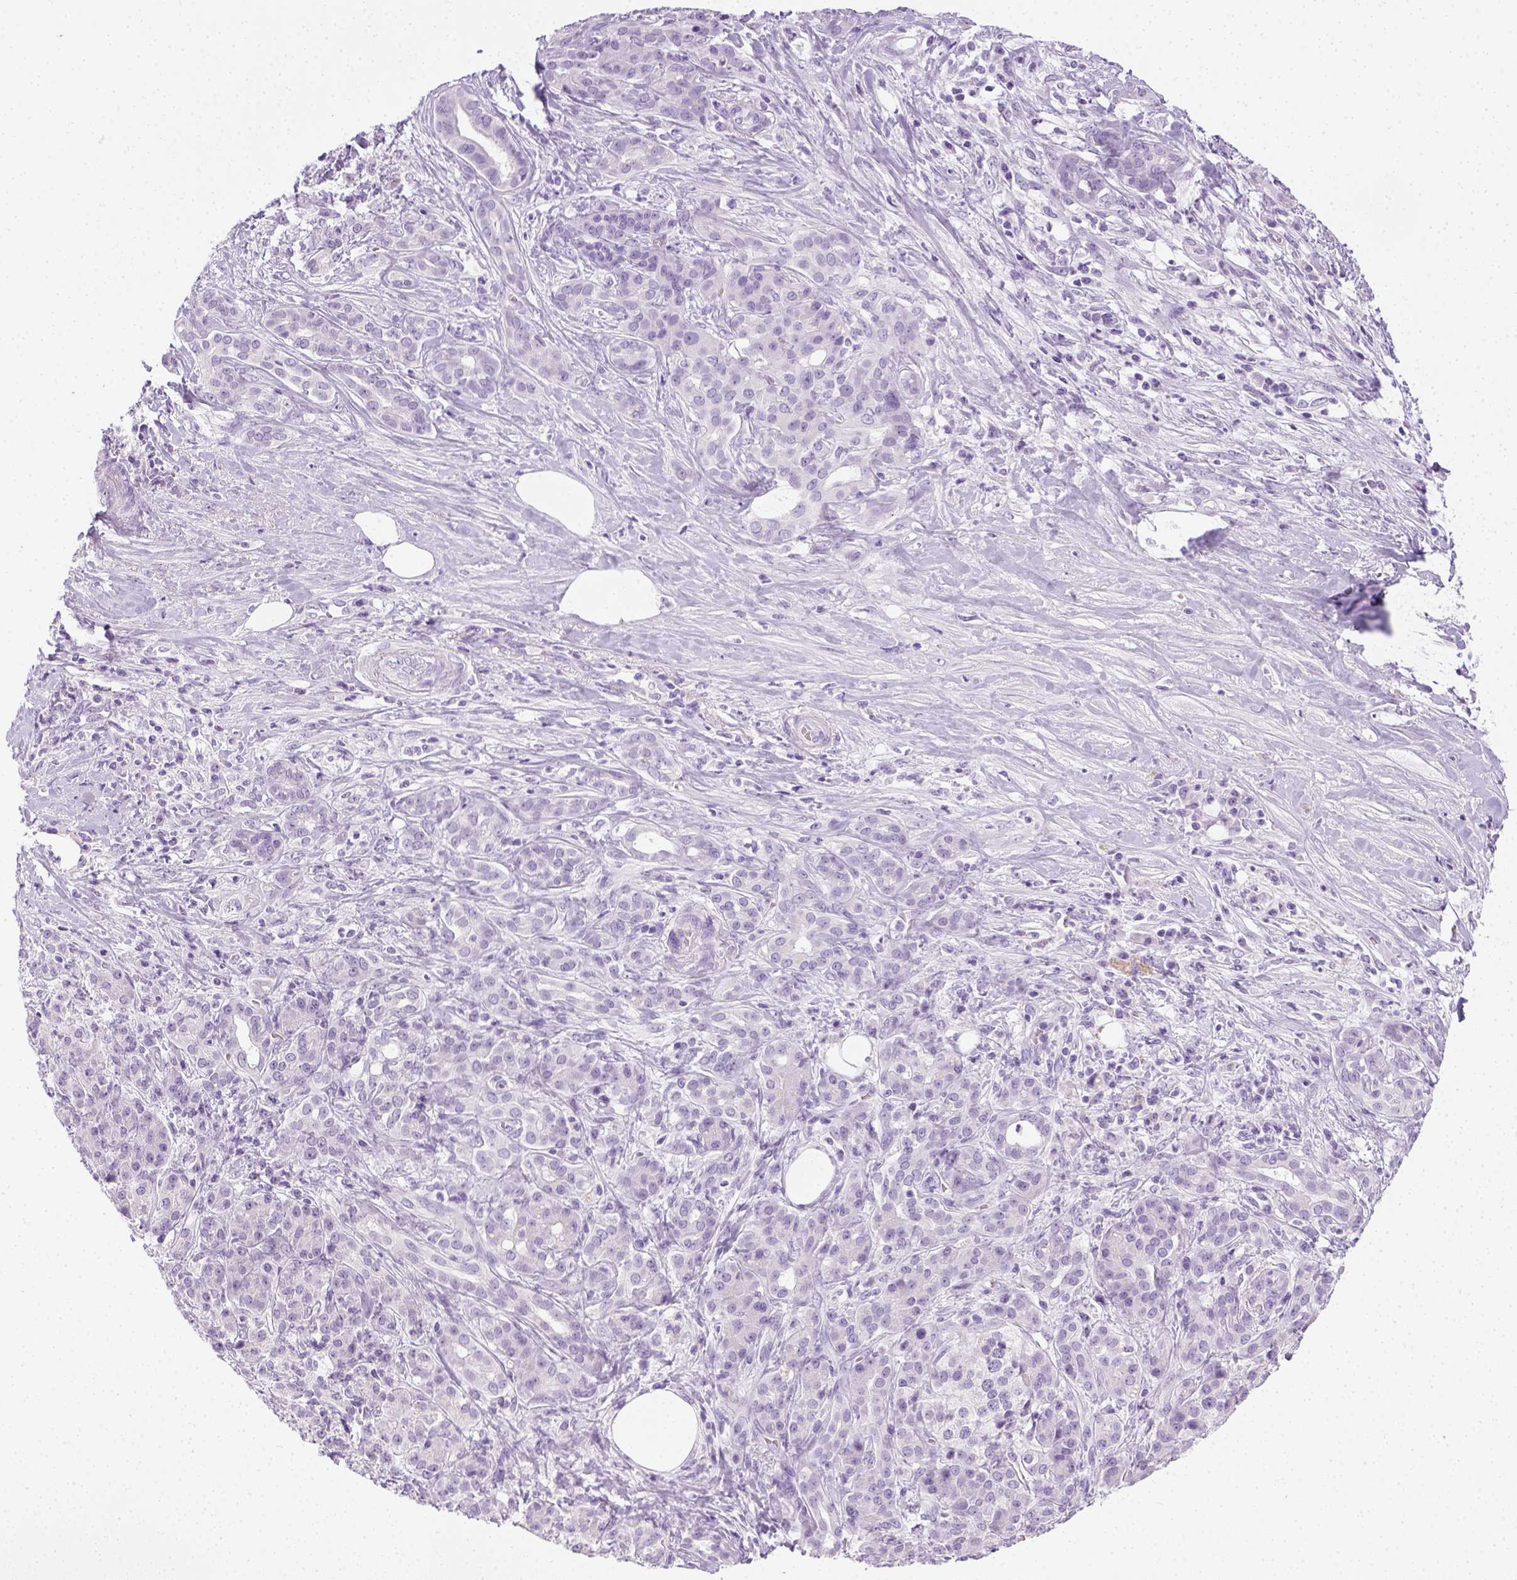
{"staining": {"intensity": "negative", "quantity": "none", "location": "none"}, "tissue": "pancreatic cancer", "cell_type": "Tumor cells", "image_type": "cancer", "snomed": [{"axis": "morphology", "description": "Normal tissue, NOS"}, {"axis": "morphology", "description": "Inflammation, NOS"}, {"axis": "morphology", "description": "Adenocarcinoma, NOS"}, {"axis": "topography", "description": "Pancreas"}], "caption": "Pancreatic adenocarcinoma was stained to show a protein in brown. There is no significant expression in tumor cells. (DAB (3,3'-diaminobenzidine) immunohistochemistry with hematoxylin counter stain).", "gene": "LGSN", "patient": {"sex": "male", "age": 57}}